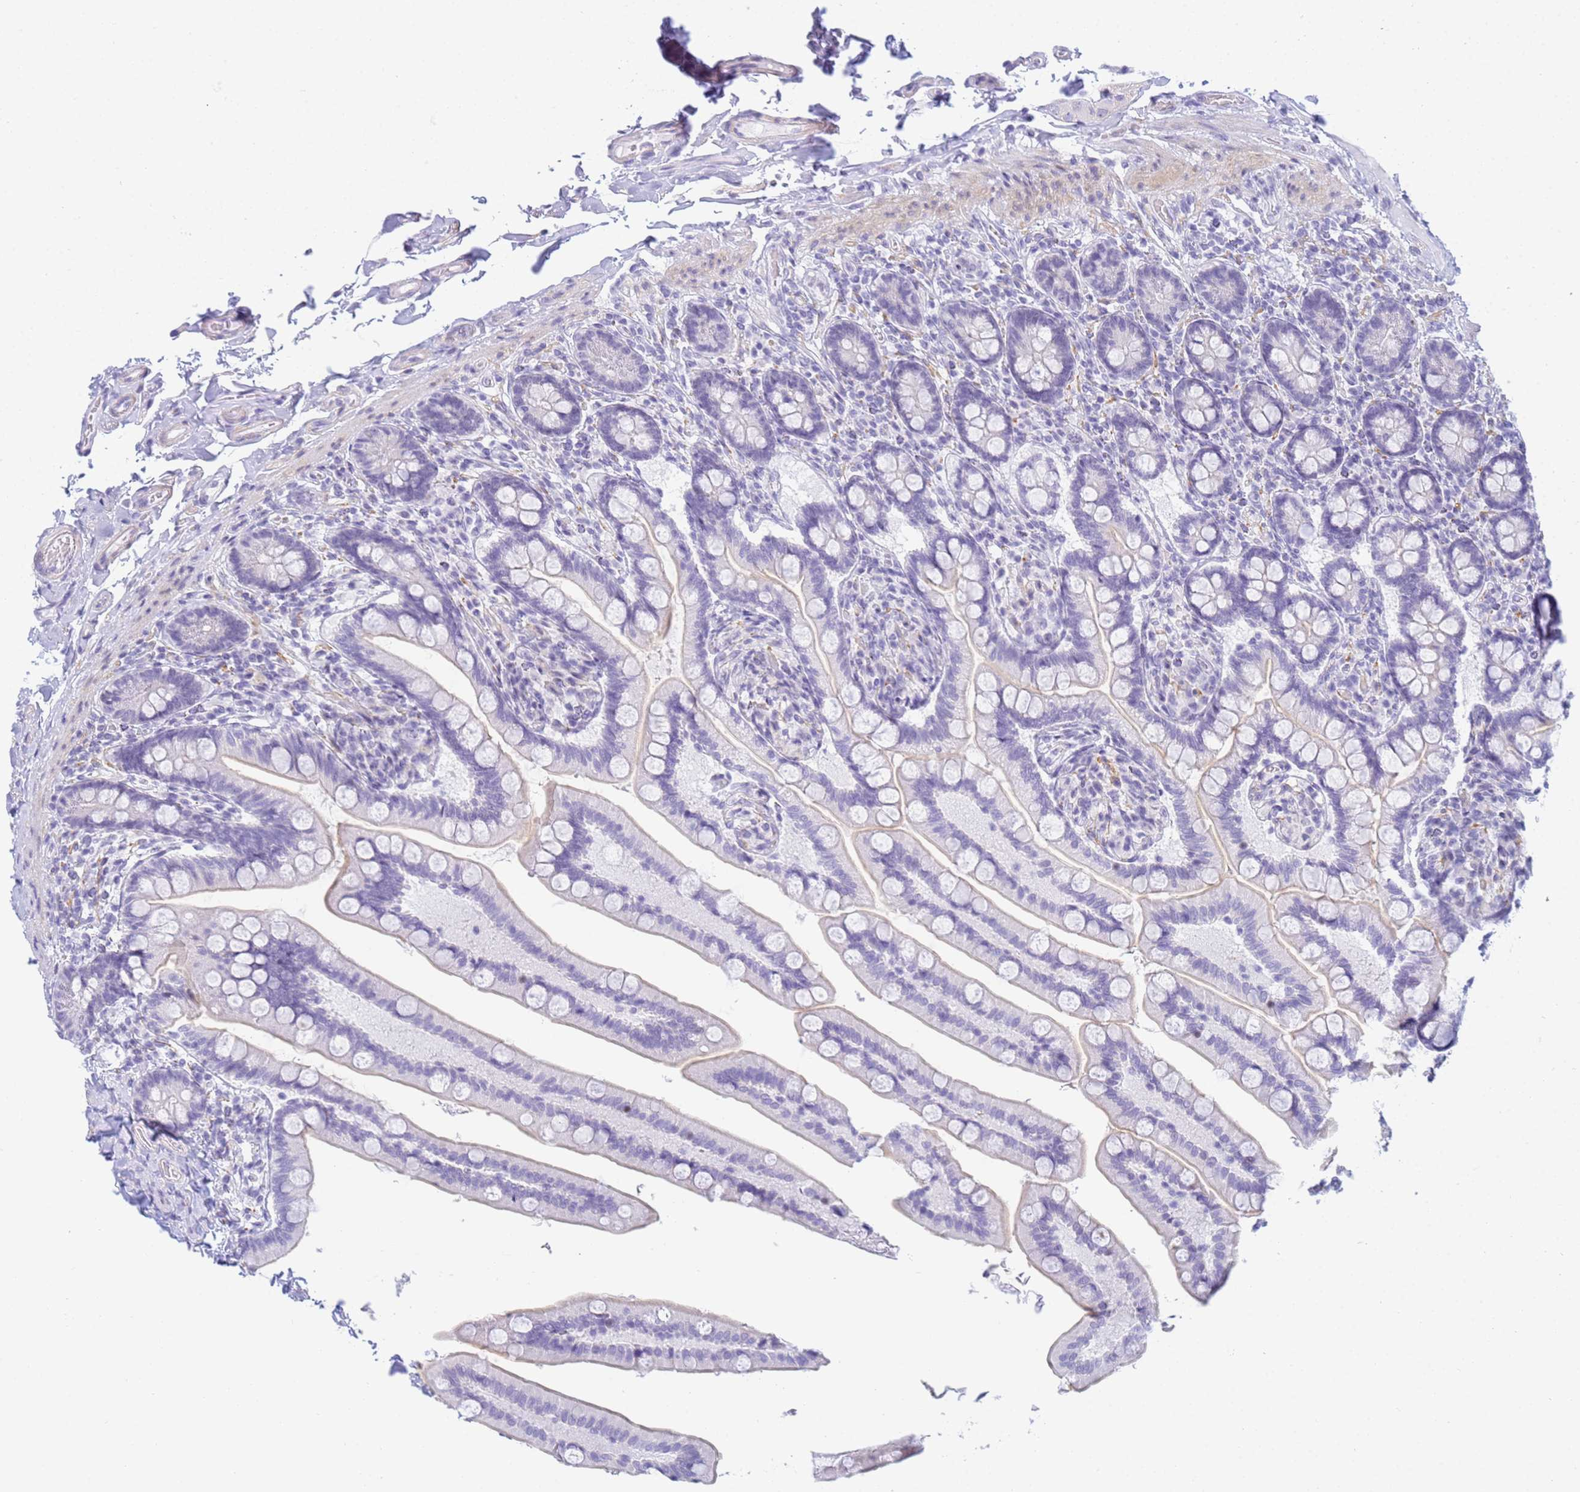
{"staining": {"intensity": "weak", "quantity": "25%-75%", "location": "cytoplasmic/membranous"}, "tissue": "small intestine", "cell_type": "Glandular cells", "image_type": "normal", "snomed": [{"axis": "morphology", "description": "Normal tissue, NOS"}, {"axis": "topography", "description": "Small intestine"}], "caption": "Weak cytoplasmic/membranous protein positivity is present in approximately 25%-75% of glandular cells in small intestine.", "gene": "SNX20", "patient": {"sex": "female", "age": 64}}